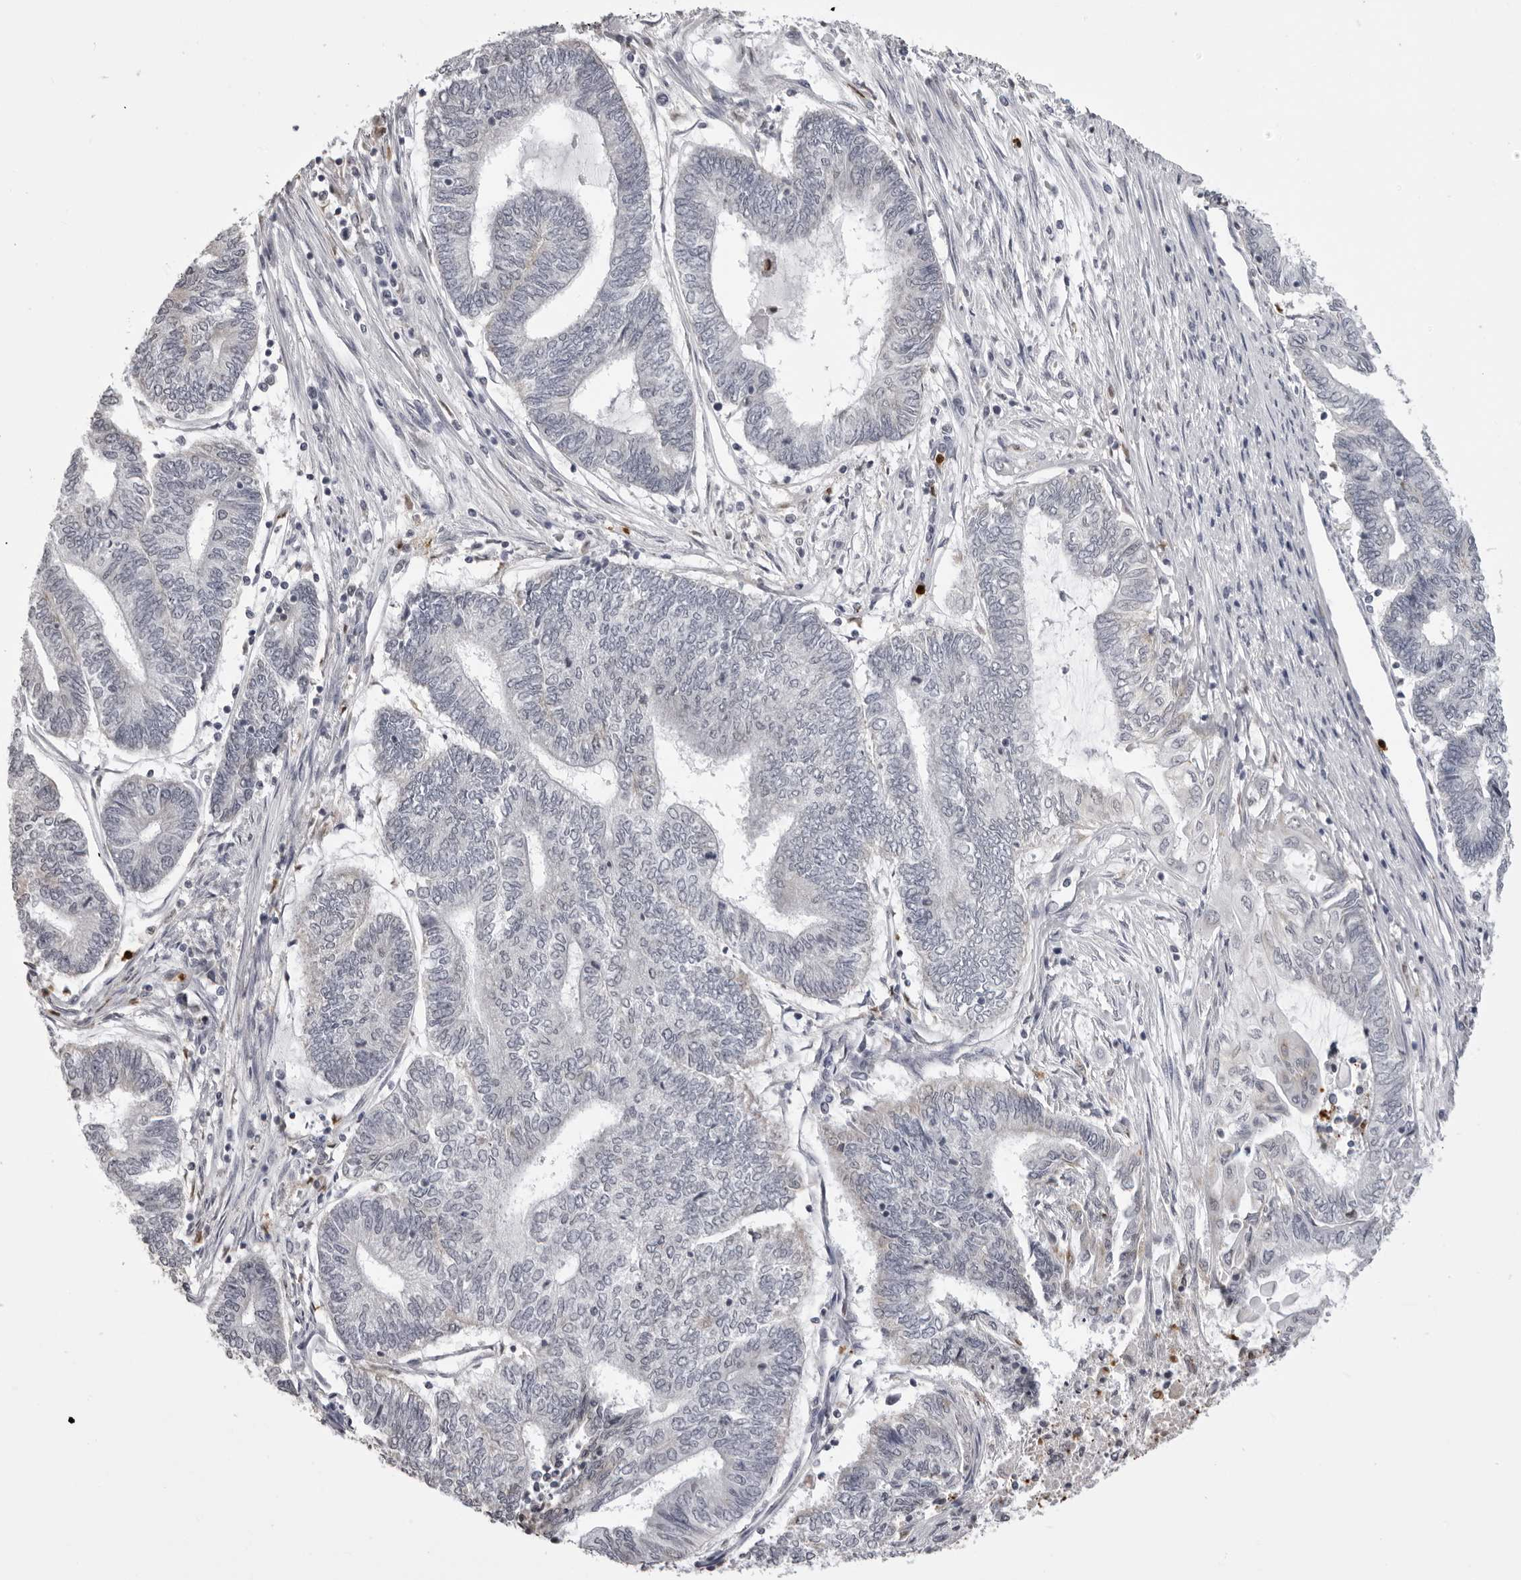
{"staining": {"intensity": "negative", "quantity": "none", "location": "none"}, "tissue": "endometrial cancer", "cell_type": "Tumor cells", "image_type": "cancer", "snomed": [{"axis": "morphology", "description": "Adenocarcinoma, NOS"}, {"axis": "topography", "description": "Uterus"}, {"axis": "topography", "description": "Endometrium"}], "caption": "Immunohistochemistry histopathology image of human endometrial cancer stained for a protein (brown), which displays no positivity in tumor cells. Brightfield microscopy of immunohistochemistry stained with DAB (3,3'-diaminobenzidine) (brown) and hematoxylin (blue), captured at high magnification.", "gene": "IL31", "patient": {"sex": "female", "age": 70}}